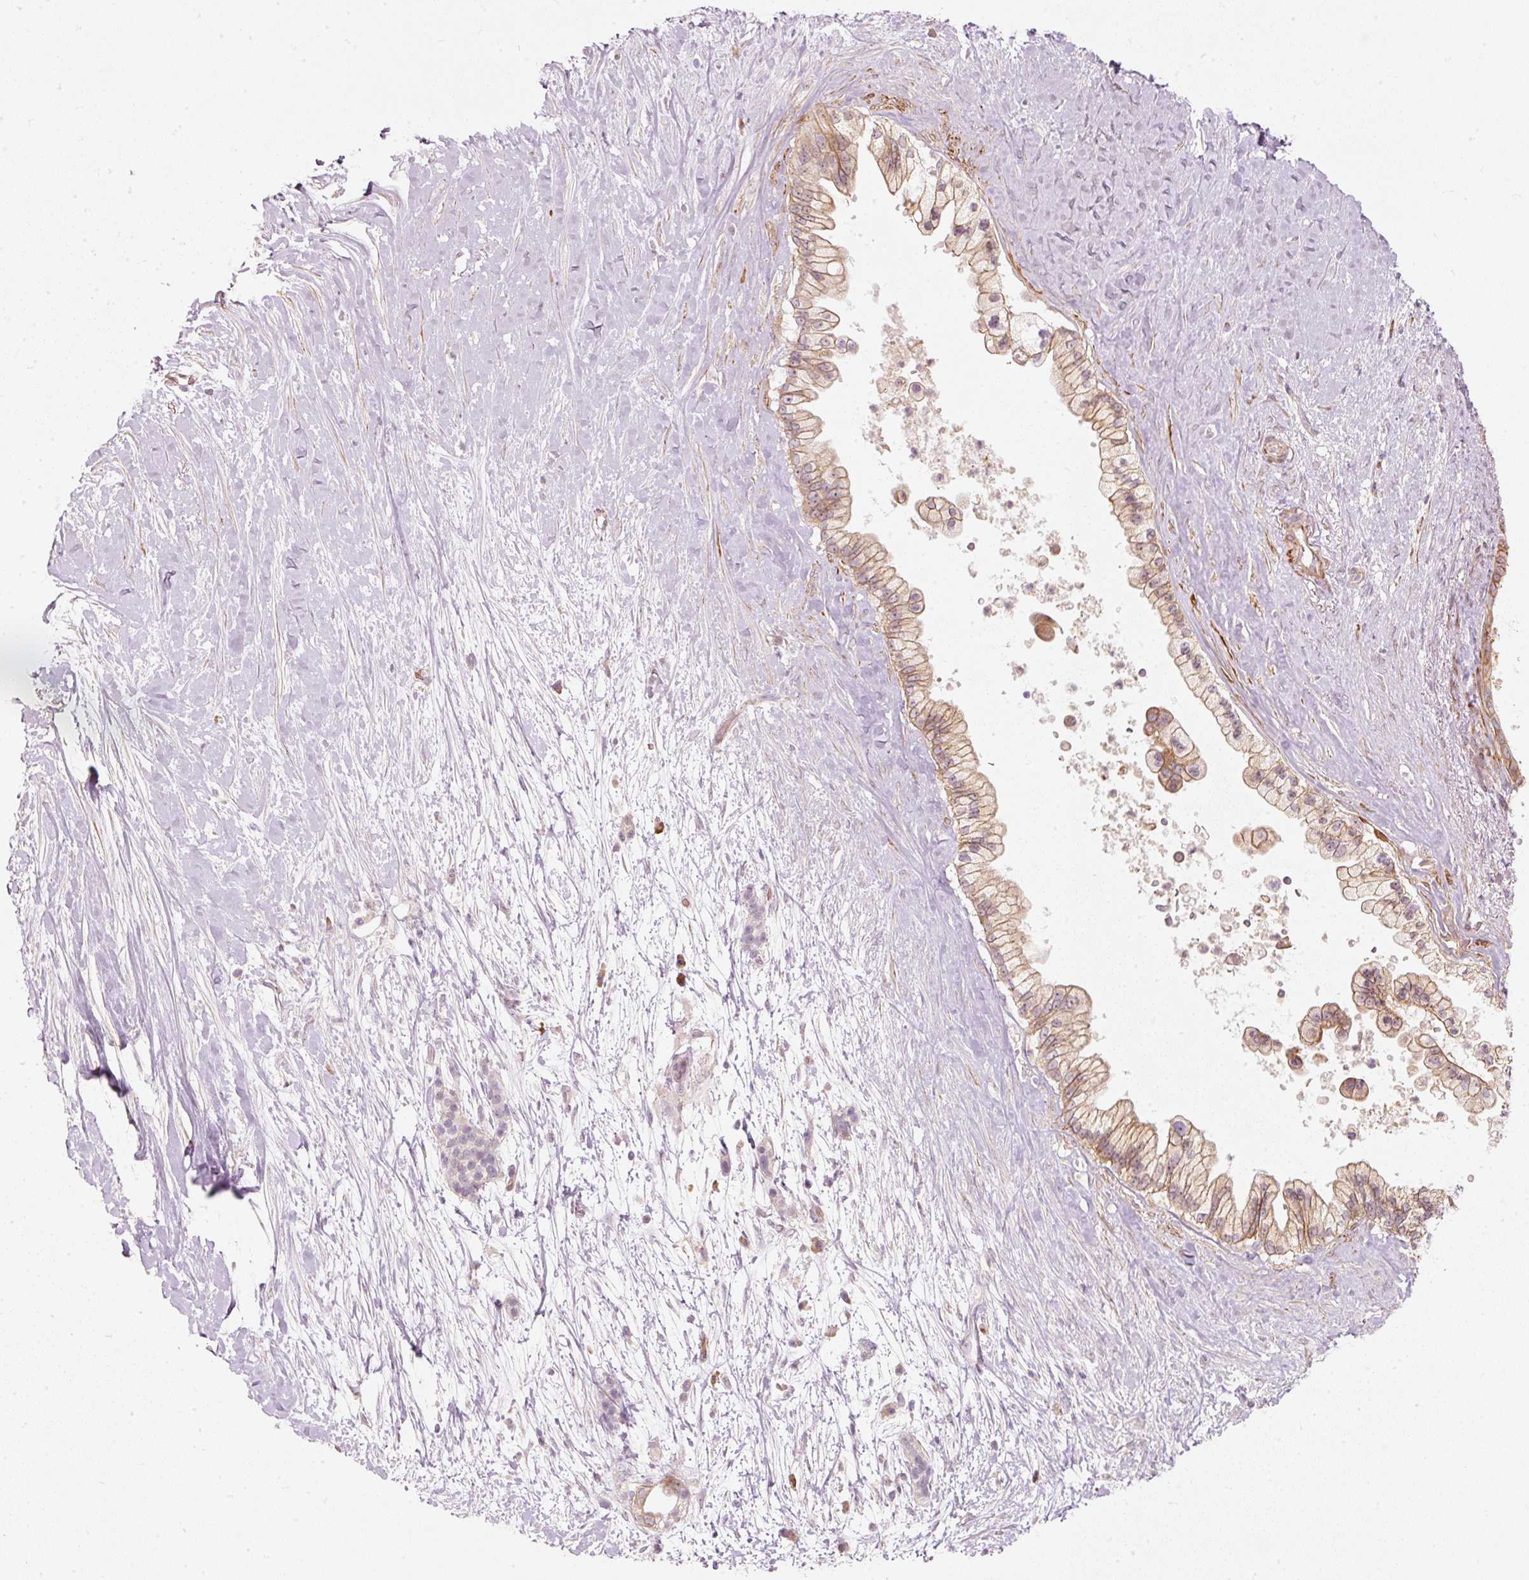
{"staining": {"intensity": "weak", "quantity": ">75%", "location": "cytoplasmic/membranous"}, "tissue": "pancreatic cancer", "cell_type": "Tumor cells", "image_type": "cancer", "snomed": [{"axis": "morphology", "description": "Adenocarcinoma, NOS"}, {"axis": "topography", "description": "Pancreas"}], "caption": "Brown immunohistochemical staining in human pancreatic cancer (adenocarcinoma) displays weak cytoplasmic/membranous positivity in about >75% of tumor cells.", "gene": "KCNQ1", "patient": {"sex": "female", "age": 69}}